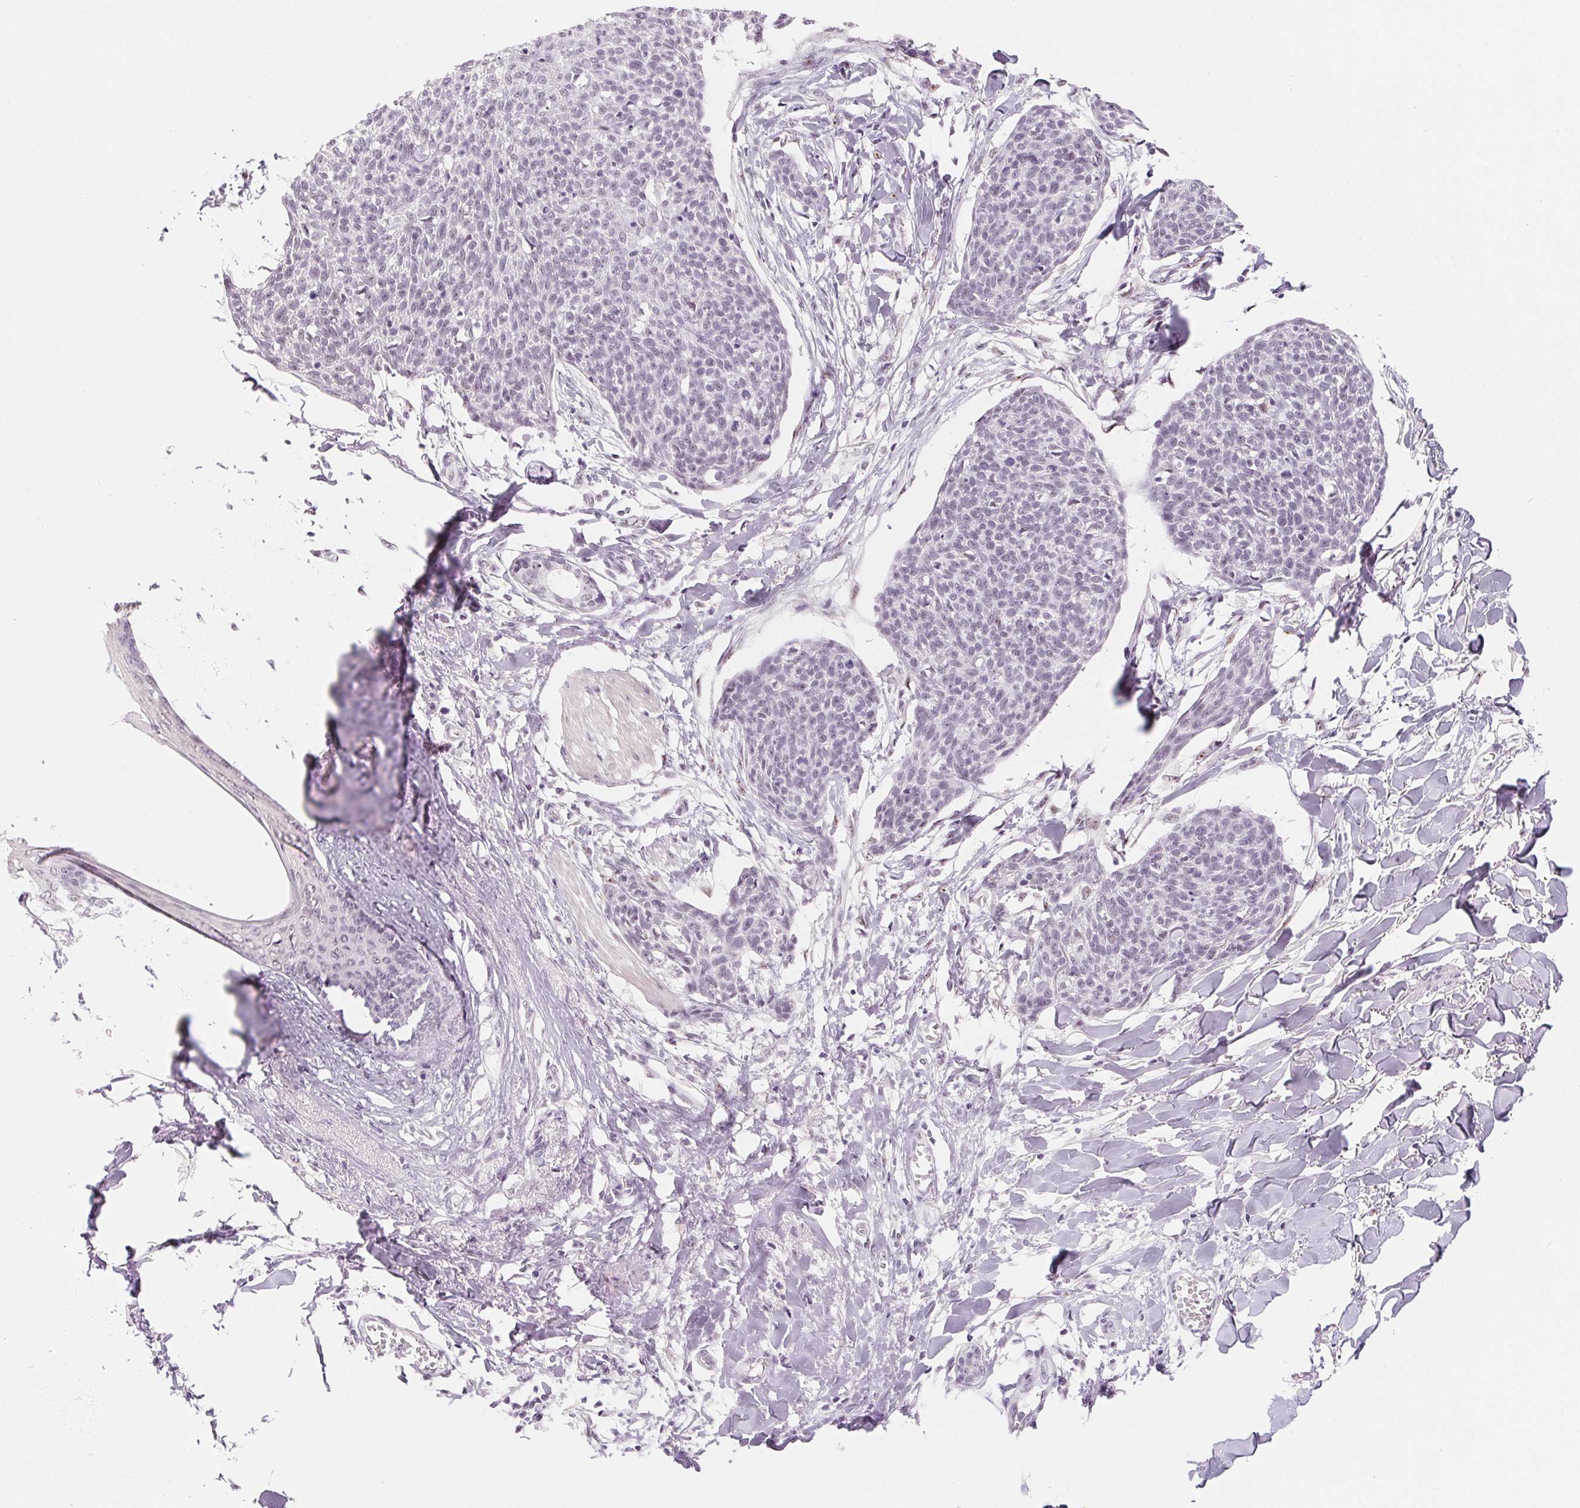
{"staining": {"intensity": "negative", "quantity": "none", "location": "none"}, "tissue": "skin cancer", "cell_type": "Tumor cells", "image_type": "cancer", "snomed": [{"axis": "morphology", "description": "Squamous cell carcinoma, NOS"}, {"axis": "topography", "description": "Skin"}, {"axis": "topography", "description": "Vulva"}], "caption": "Tumor cells show no significant positivity in skin squamous cell carcinoma. The staining was performed using DAB to visualize the protein expression in brown, while the nuclei were stained in blue with hematoxylin (Magnification: 20x).", "gene": "ZIC4", "patient": {"sex": "female", "age": 75}}